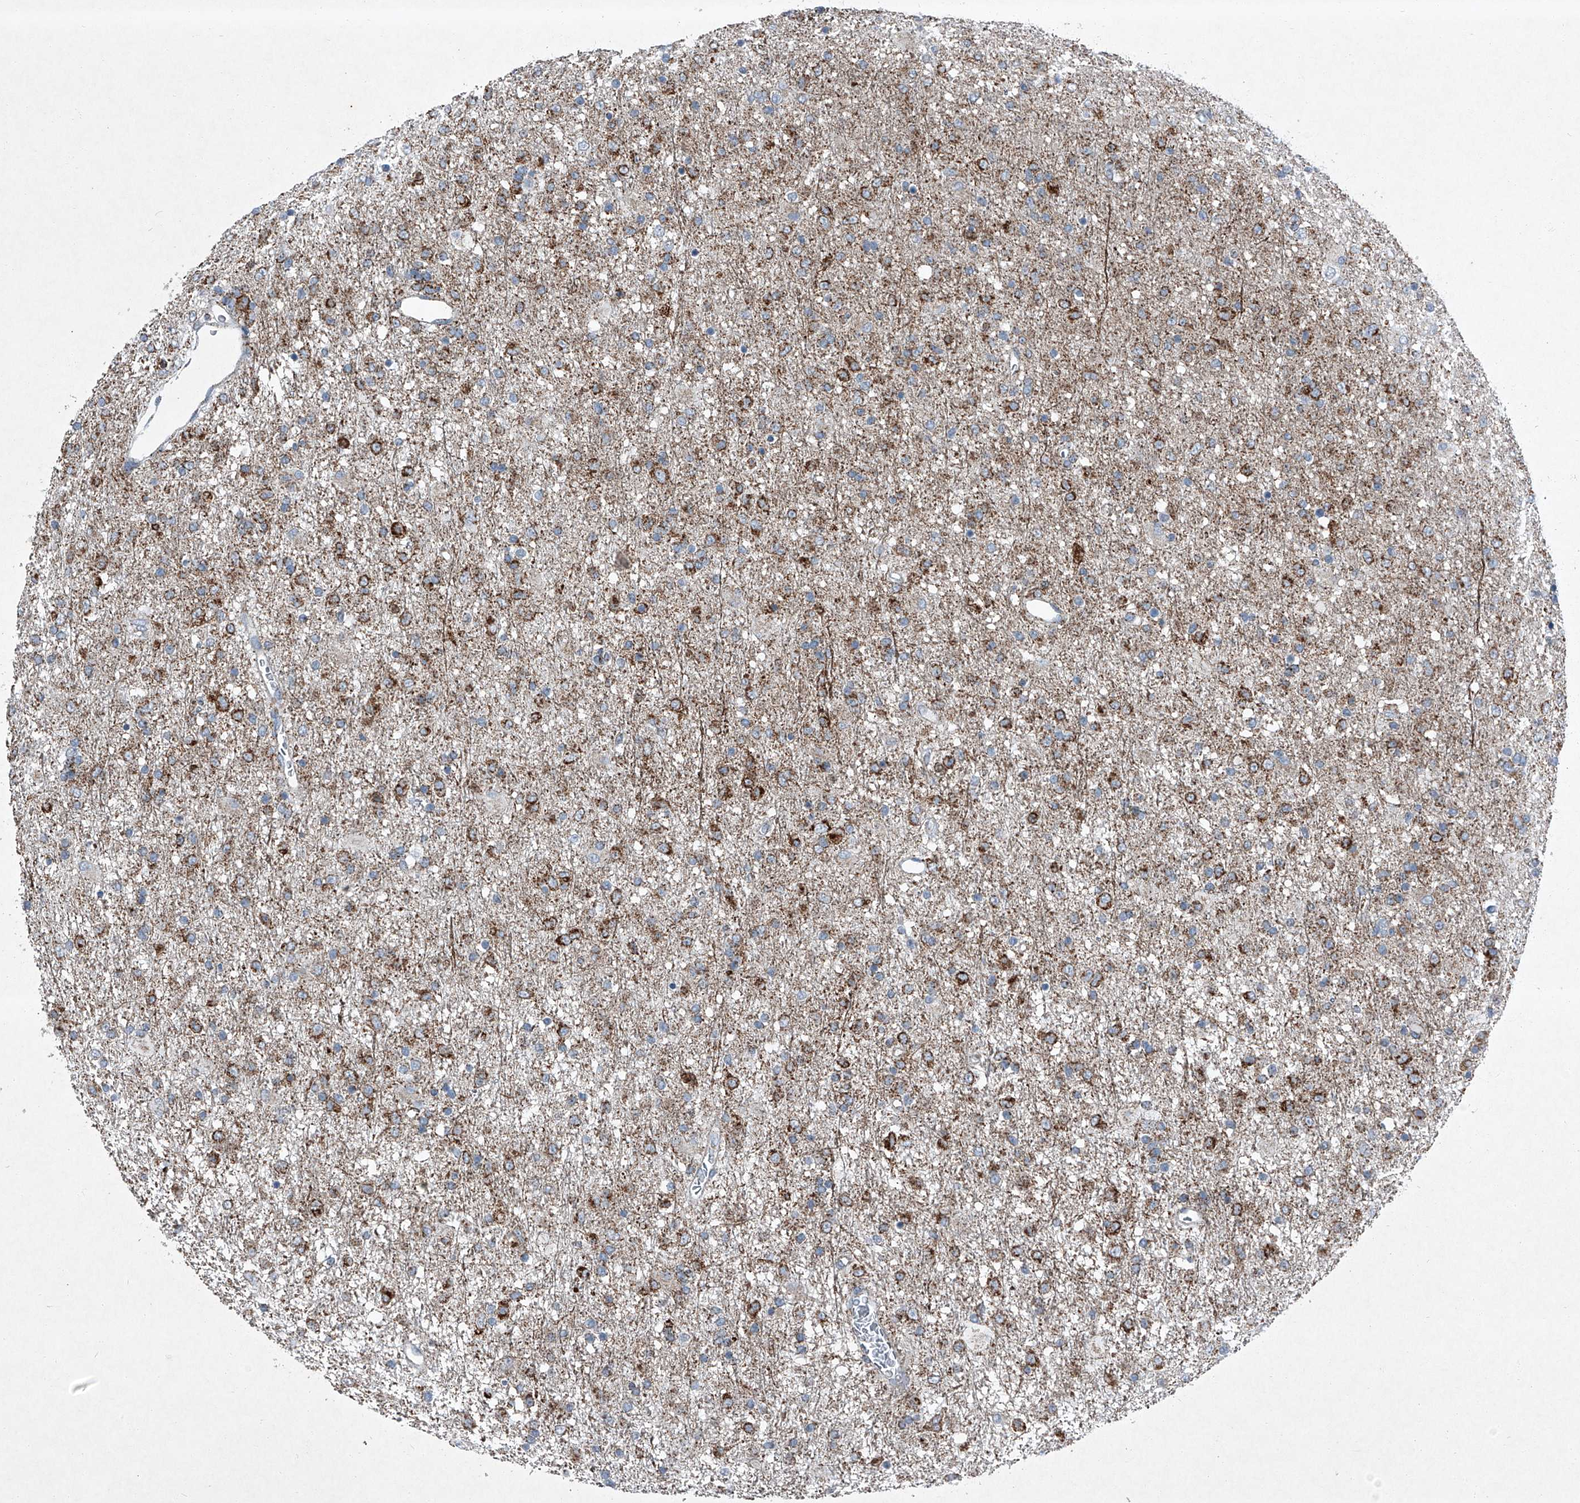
{"staining": {"intensity": "moderate", "quantity": "25%-75%", "location": "cytoplasmic/membranous"}, "tissue": "glioma", "cell_type": "Tumor cells", "image_type": "cancer", "snomed": [{"axis": "morphology", "description": "Glioma, malignant, Low grade"}, {"axis": "topography", "description": "Brain"}], "caption": "IHC micrograph of neoplastic tissue: human glioma stained using IHC reveals medium levels of moderate protein expression localized specifically in the cytoplasmic/membranous of tumor cells, appearing as a cytoplasmic/membranous brown color.", "gene": "CHRNA7", "patient": {"sex": "male", "age": 65}}